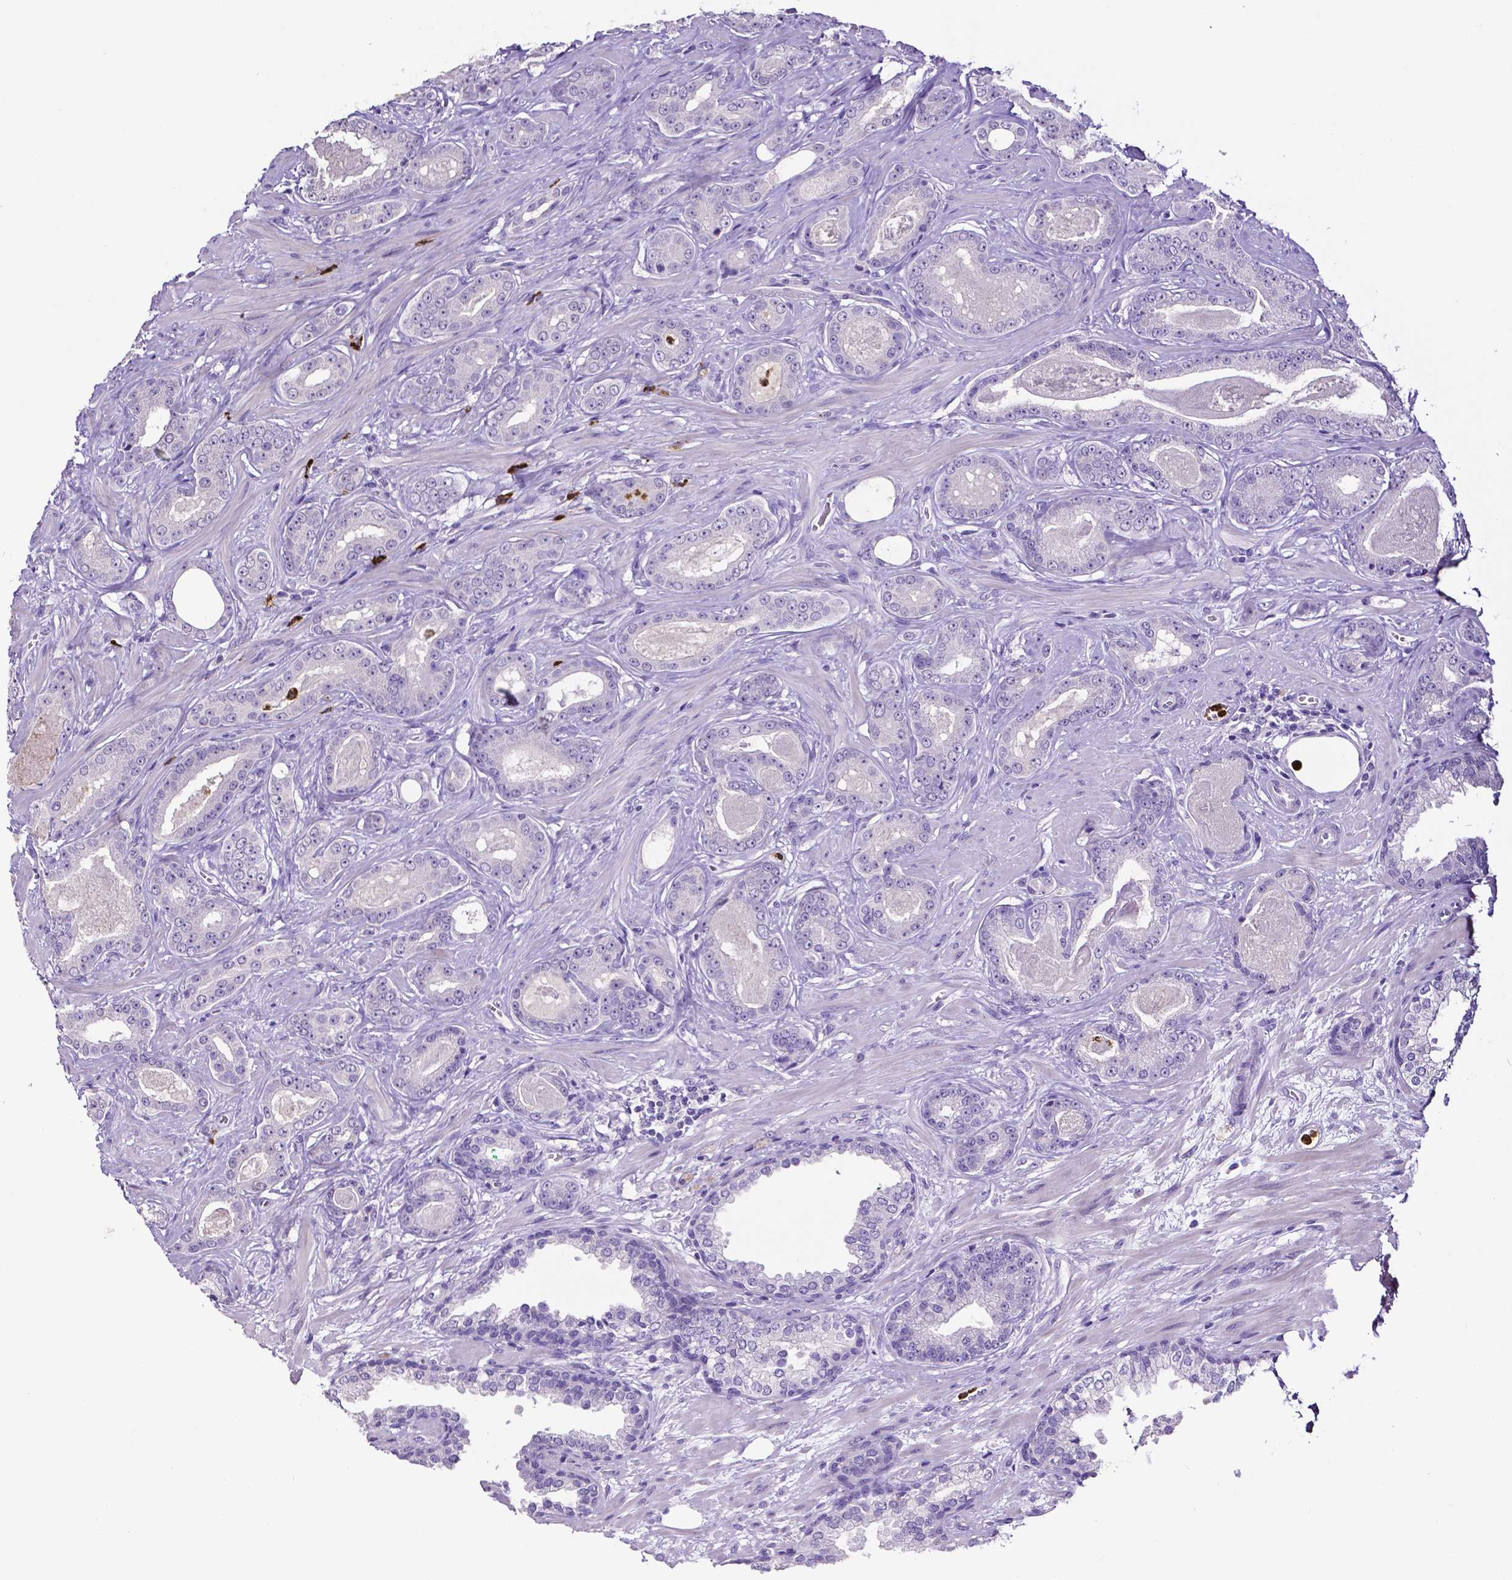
{"staining": {"intensity": "negative", "quantity": "none", "location": "none"}, "tissue": "prostate cancer", "cell_type": "Tumor cells", "image_type": "cancer", "snomed": [{"axis": "morphology", "description": "Adenocarcinoma, Low grade"}, {"axis": "topography", "description": "Prostate"}], "caption": "High power microscopy histopathology image of an IHC histopathology image of prostate low-grade adenocarcinoma, revealing no significant positivity in tumor cells.", "gene": "MMP9", "patient": {"sex": "male", "age": 61}}